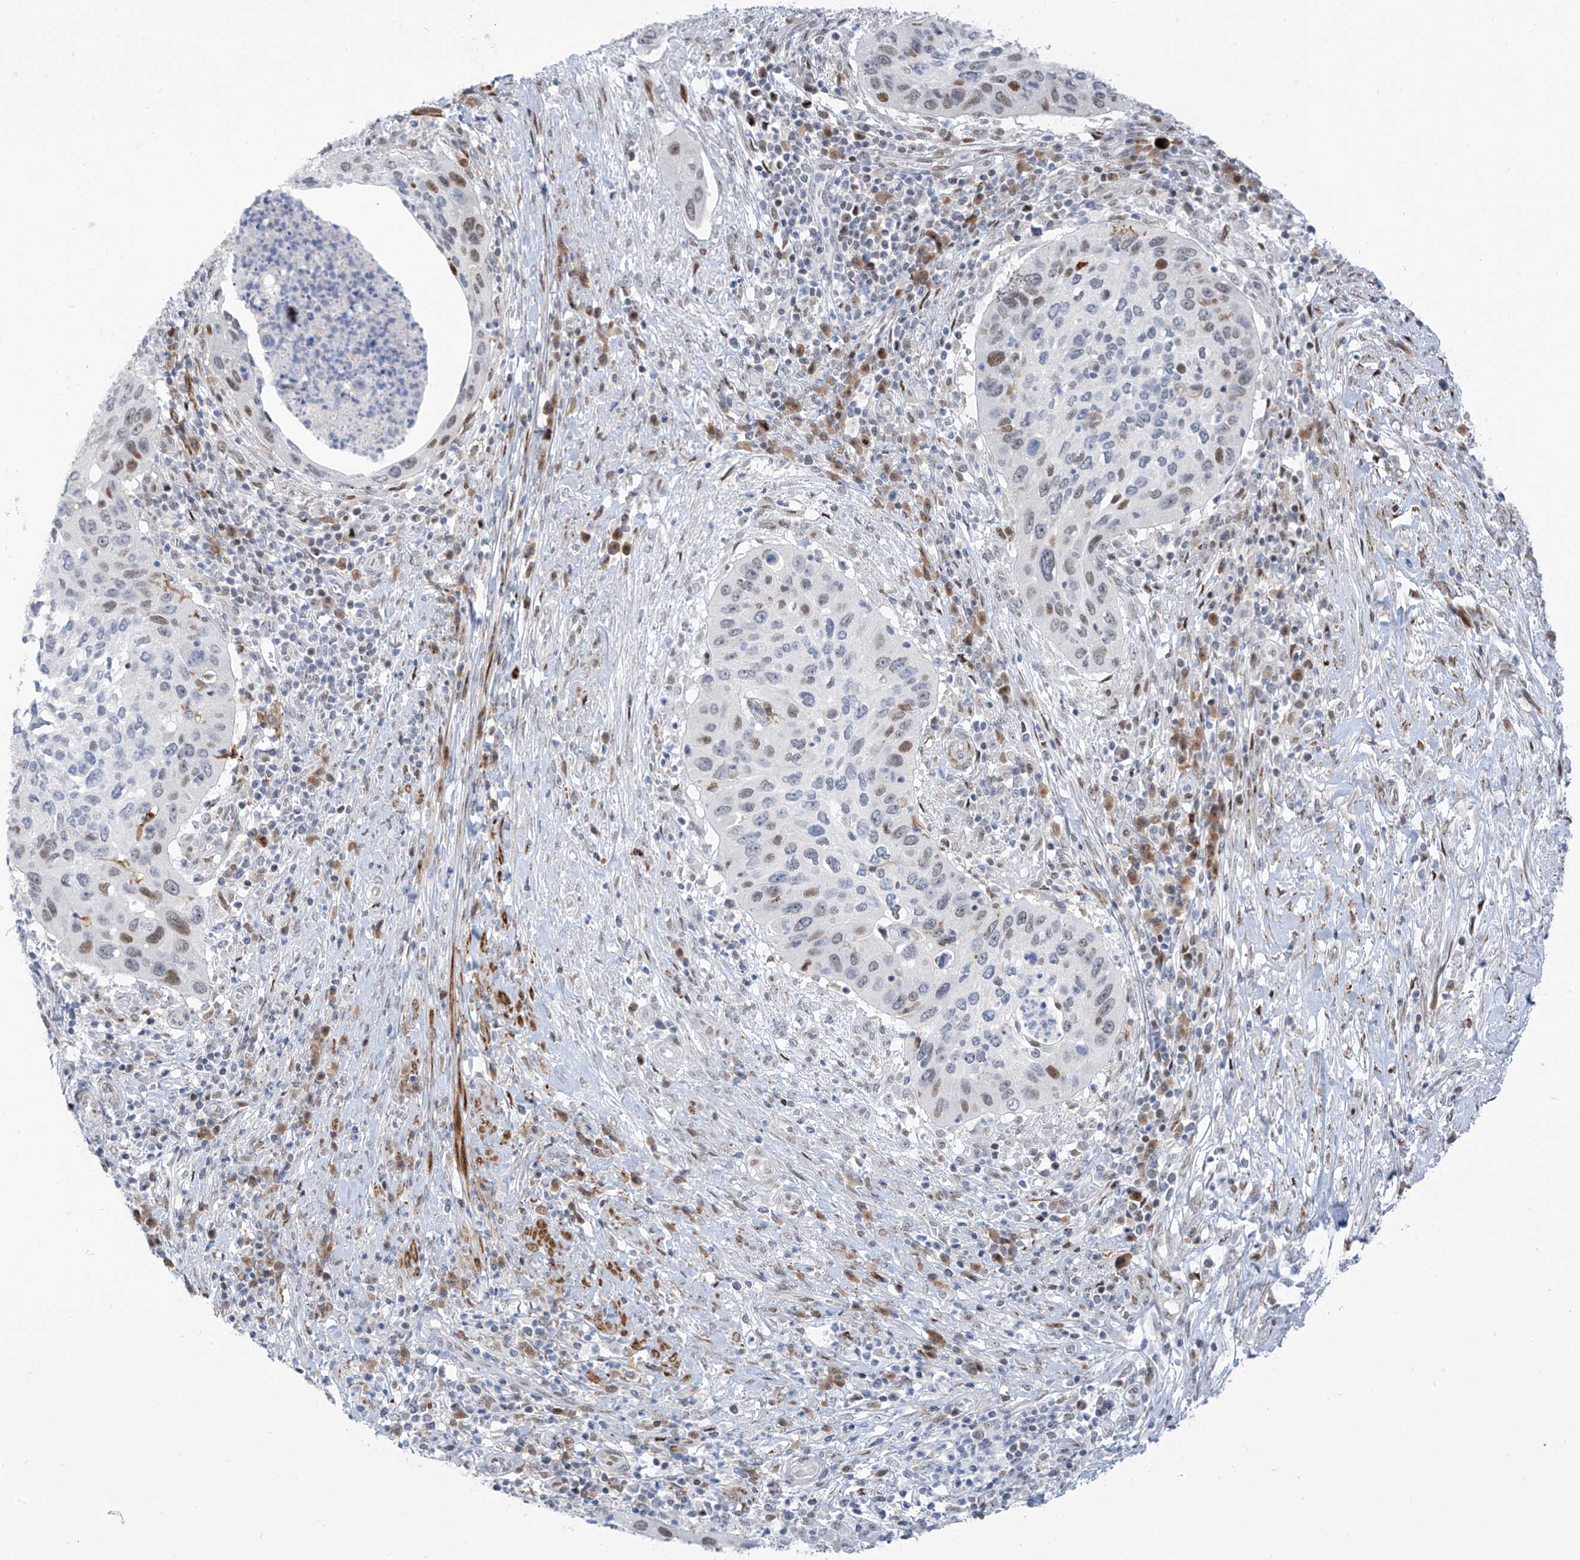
{"staining": {"intensity": "moderate", "quantity": "<25%", "location": "nuclear"}, "tissue": "cervical cancer", "cell_type": "Tumor cells", "image_type": "cancer", "snomed": [{"axis": "morphology", "description": "Squamous cell carcinoma, NOS"}, {"axis": "topography", "description": "Cervix"}], "caption": "IHC (DAB) staining of human squamous cell carcinoma (cervical) demonstrates moderate nuclear protein expression in about <25% of tumor cells.", "gene": "LIN9", "patient": {"sex": "female", "age": 38}}